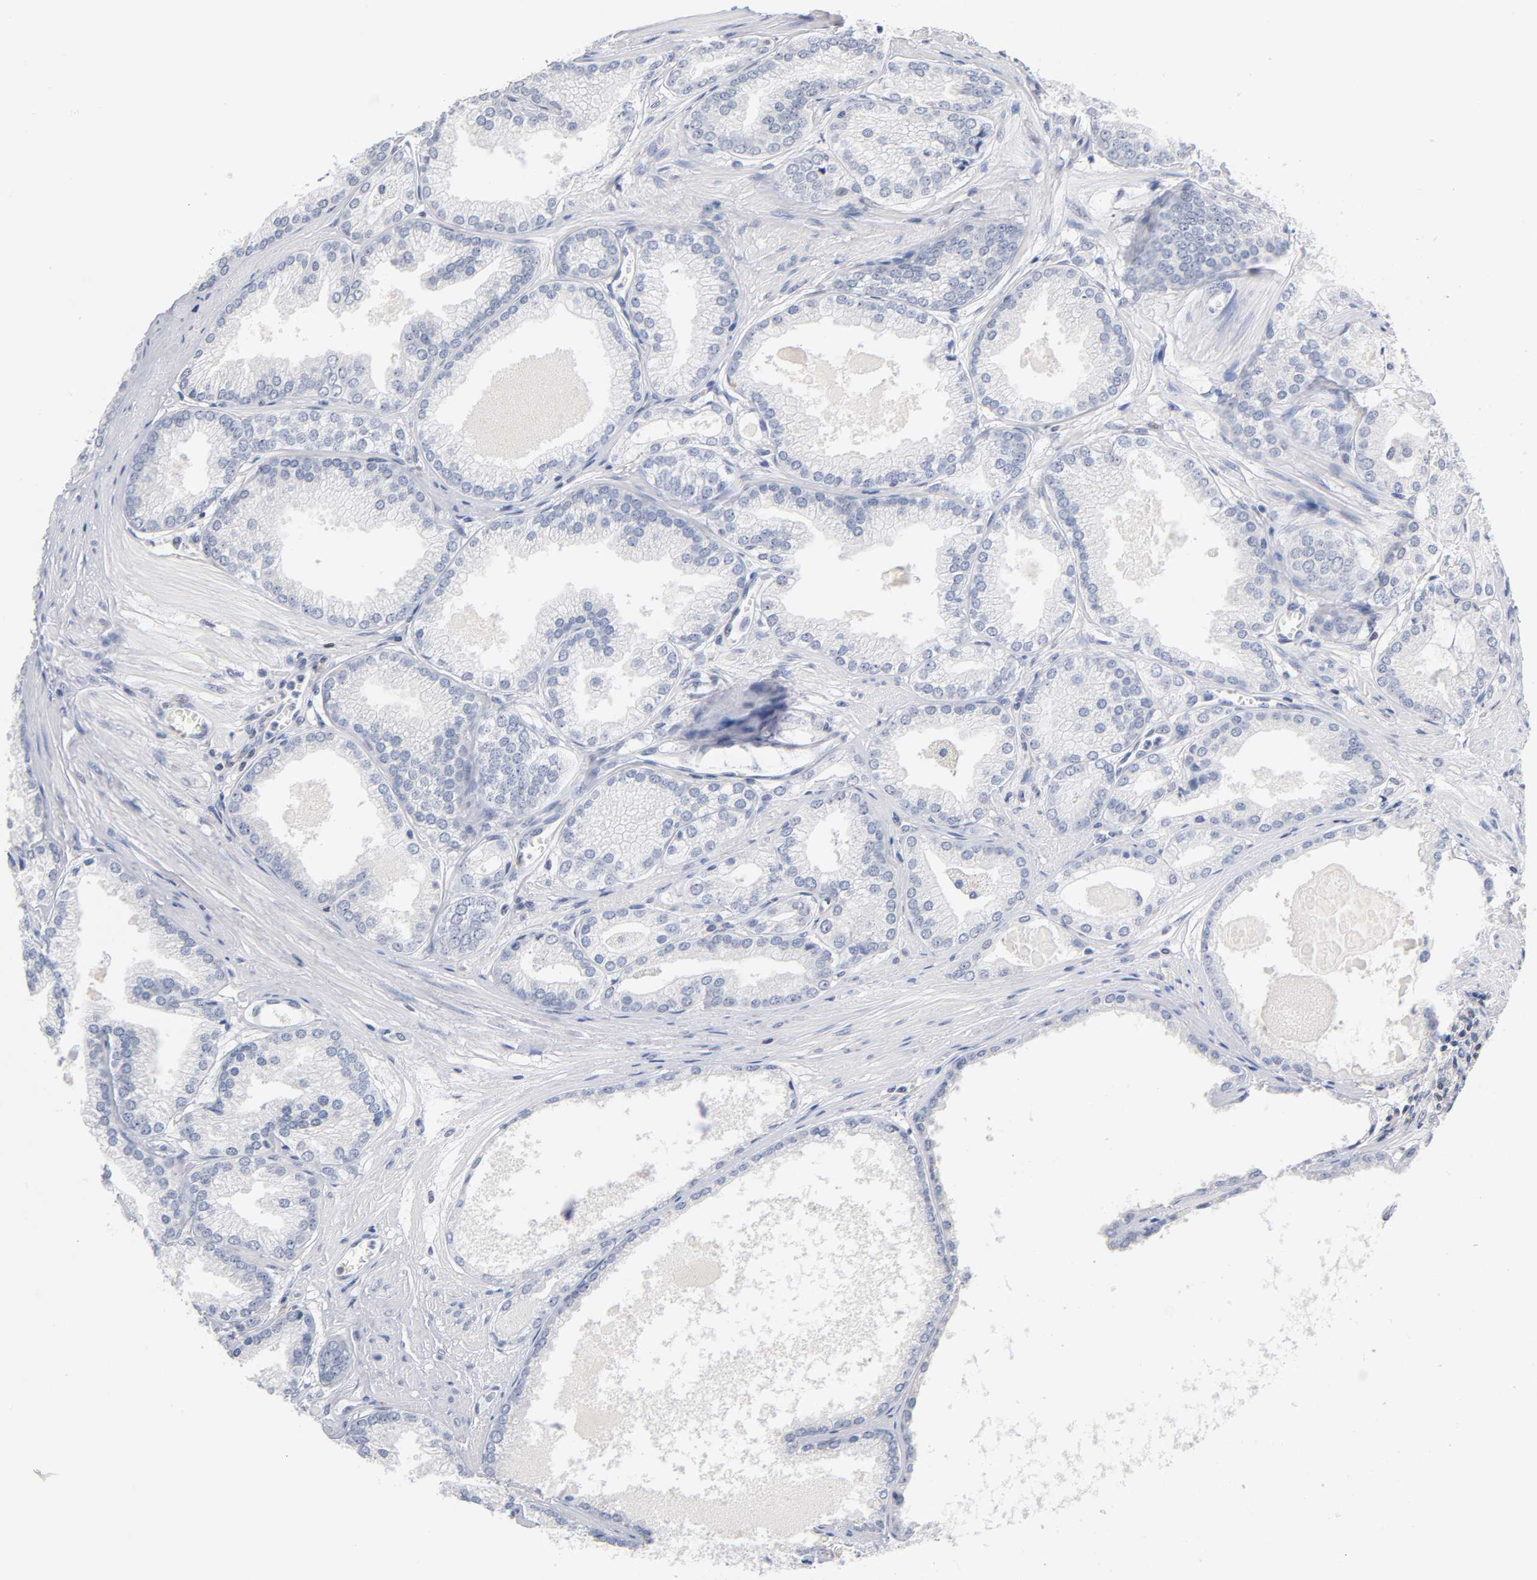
{"staining": {"intensity": "negative", "quantity": "none", "location": "none"}, "tissue": "prostate cancer", "cell_type": "Tumor cells", "image_type": "cancer", "snomed": [{"axis": "morphology", "description": "Adenocarcinoma, High grade"}, {"axis": "topography", "description": "Prostate"}], "caption": "IHC histopathology image of neoplastic tissue: prostate adenocarcinoma (high-grade) stained with DAB displays no significant protein positivity in tumor cells. The staining is performed using DAB brown chromogen with nuclei counter-stained in using hematoxylin.", "gene": "NFATC1", "patient": {"sex": "male", "age": 61}}